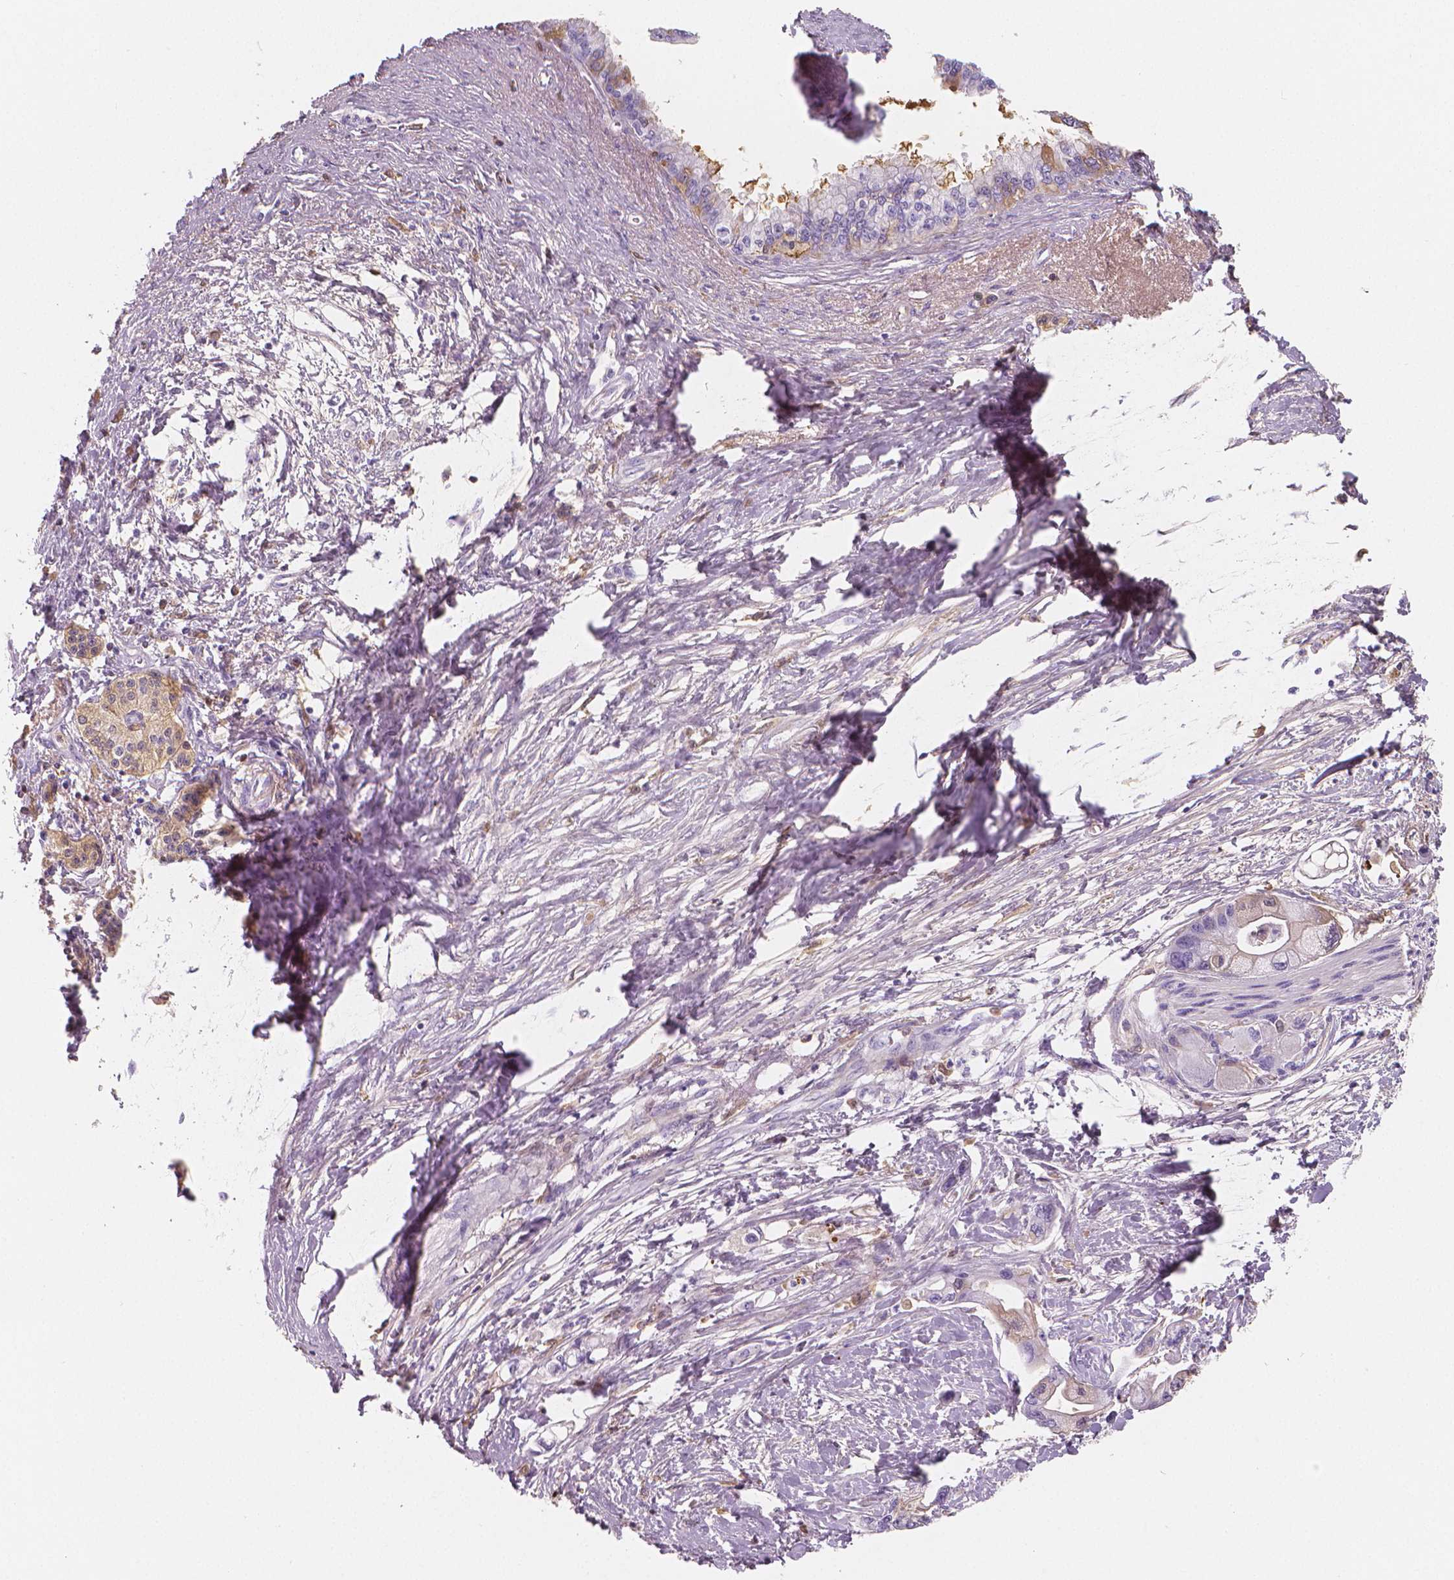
{"staining": {"intensity": "negative", "quantity": "none", "location": "none"}, "tissue": "pancreatic cancer", "cell_type": "Tumor cells", "image_type": "cancer", "snomed": [{"axis": "morphology", "description": "Adenocarcinoma, NOS"}, {"axis": "topography", "description": "Pancreas"}], "caption": "Human pancreatic cancer (adenocarcinoma) stained for a protein using immunohistochemistry (IHC) displays no expression in tumor cells.", "gene": "APOA4", "patient": {"sex": "male", "age": 61}}